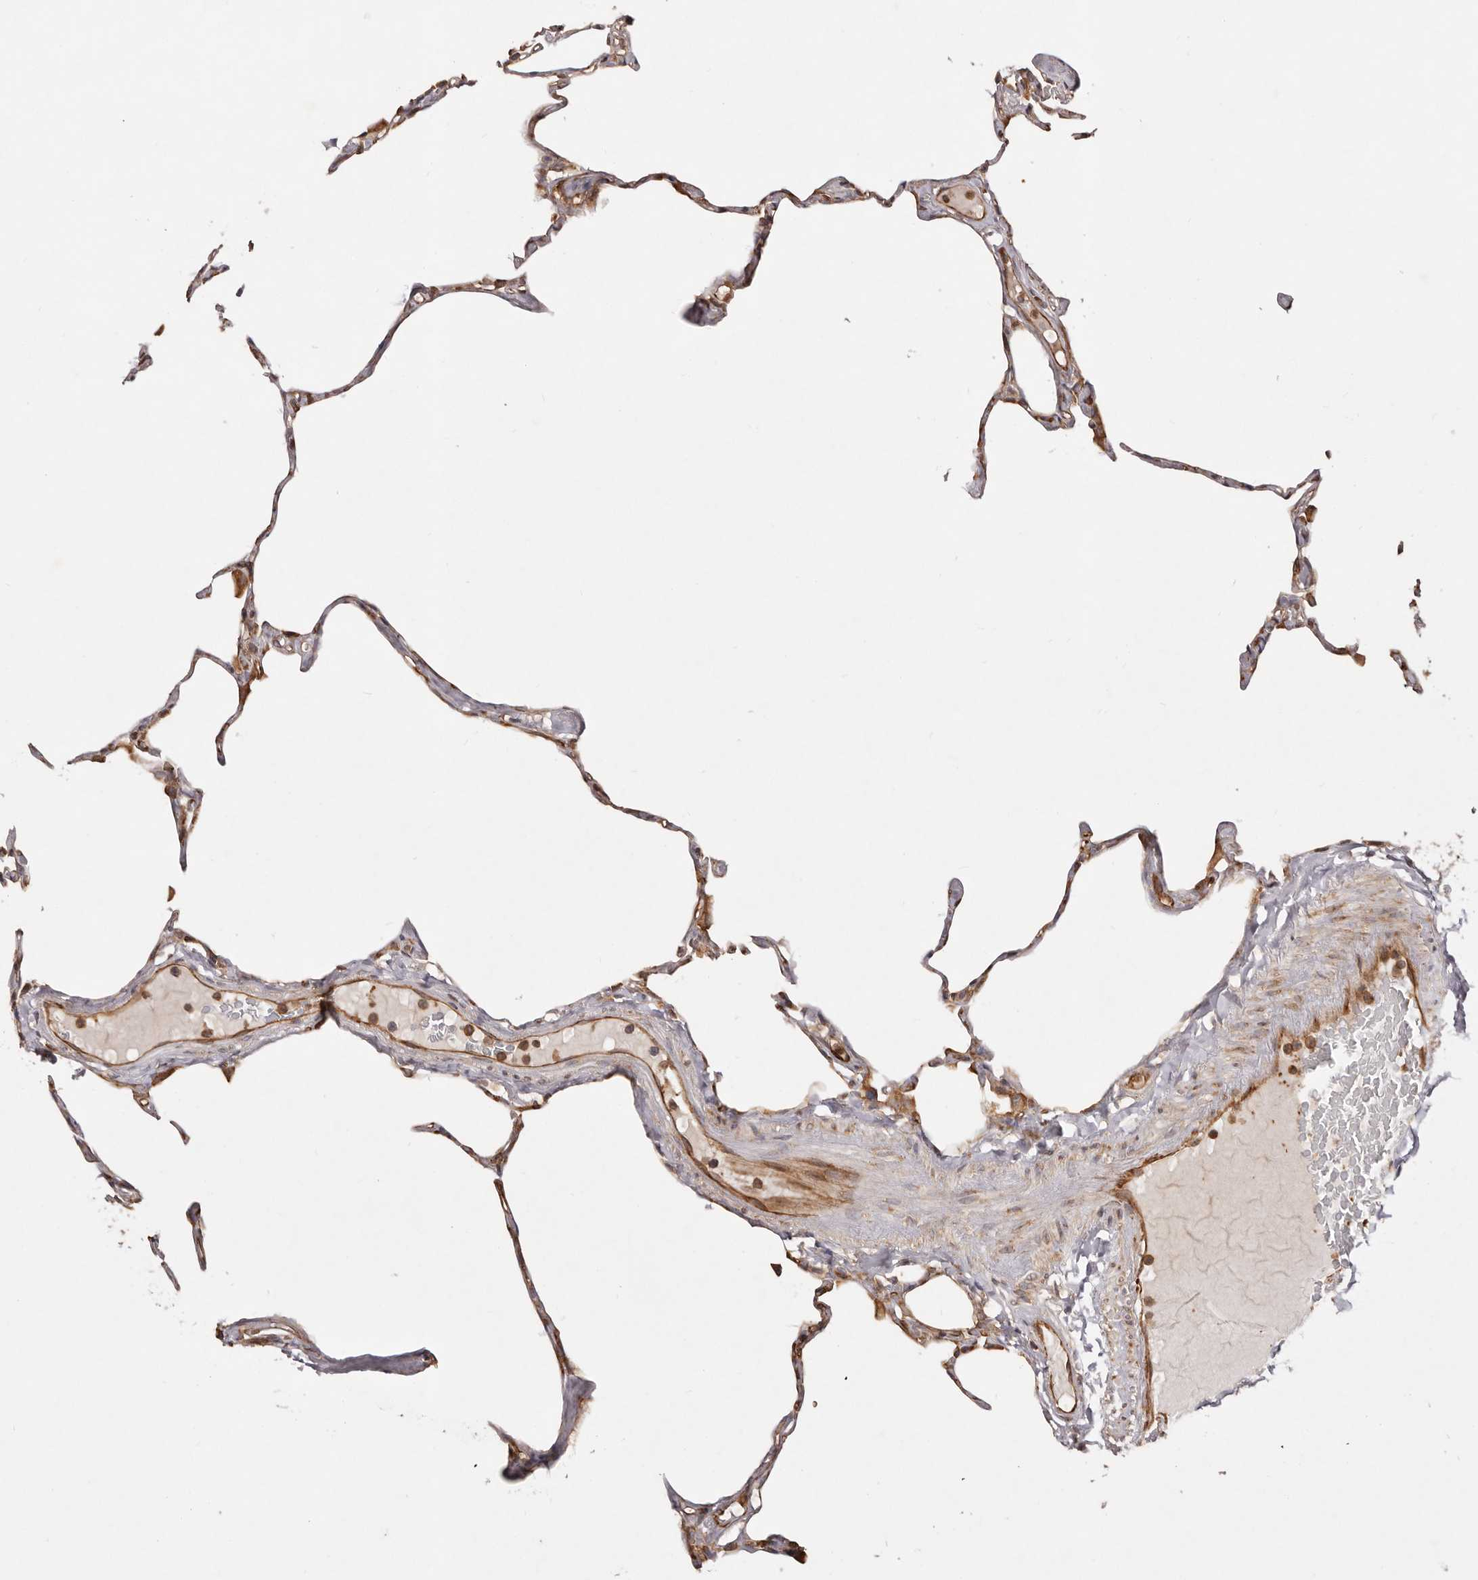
{"staining": {"intensity": "weak", "quantity": "25%-75%", "location": "cytoplasmic/membranous"}, "tissue": "lung", "cell_type": "Alveolar cells", "image_type": "normal", "snomed": [{"axis": "morphology", "description": "Normal tissue, NOS"}, {"axis": "topography", "description": "Lung"}], "caption": "DAB immunohistochemical staining of benign lung demonstrates weak cytoplasmic/membranous protein positivity in approximately 25%-75% of alveolar cells.", "gene": "RPS6", "patient": {"sex": "male", "age": 65}}